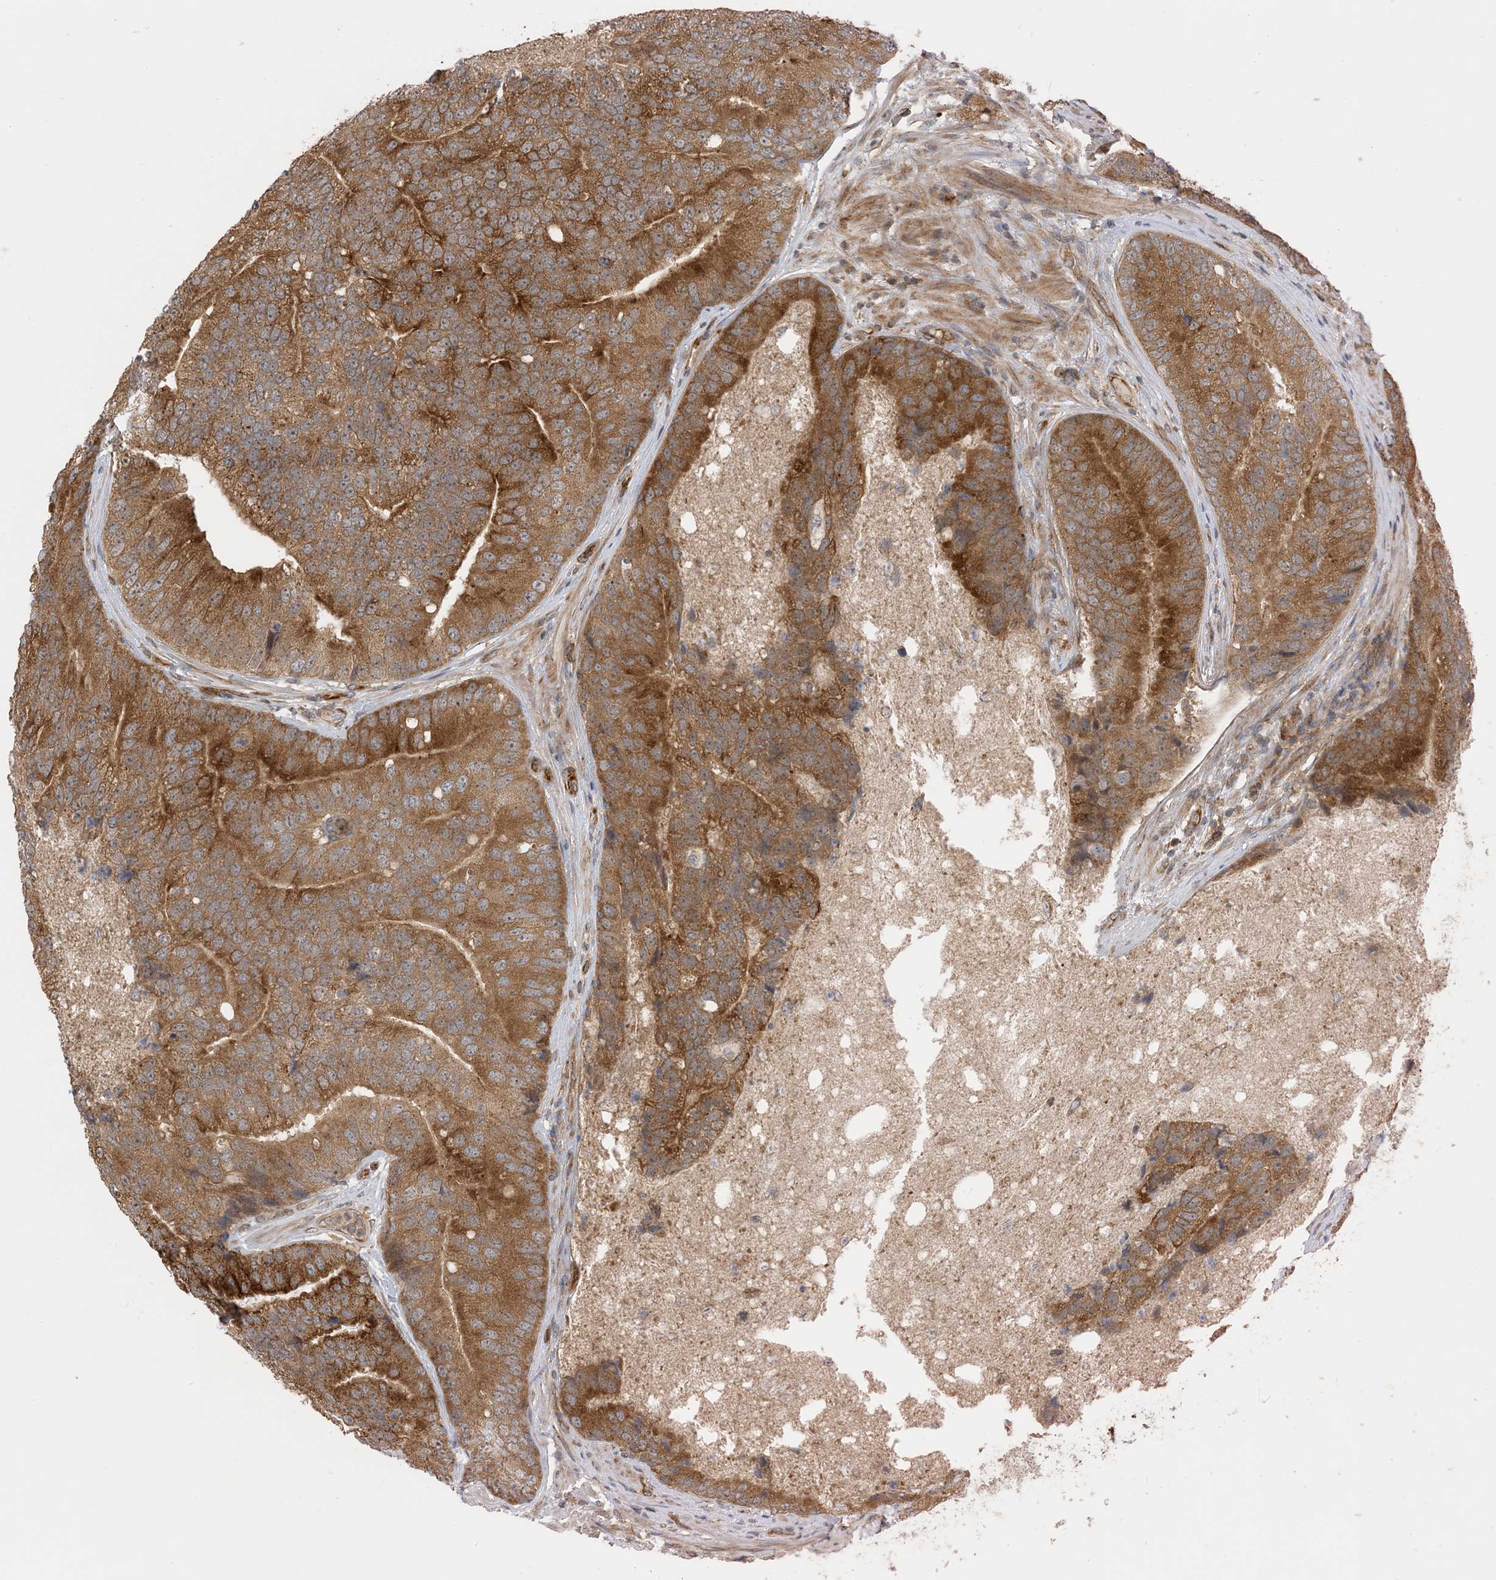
{"staining": {"intensity": "moderate", "quantity": ">75%", "location": "cytoplasmic/membranous"}, "tissue": "prostate cancer", "cell_type": "Tumor cells", "image_type": "cancer", "snomed": [{"axis": "morphology", "description": "Adenocarcinoma, High grade"}, {"axis": "topography", "description": "Prostate"}], "caption": "High-grade adenocarcinoma (prostate) was stained to show a protein in brown. There is medium levels of moderate cytoplasmic/membranous staining in about >75% of tumor cells. (DAB (3,3'-diaminobenzidine) IHC, brown staining for protein, blue staining for nuclei).", "gene": "ZBTB3", "patient": {"sex": "male", "age": 70}}